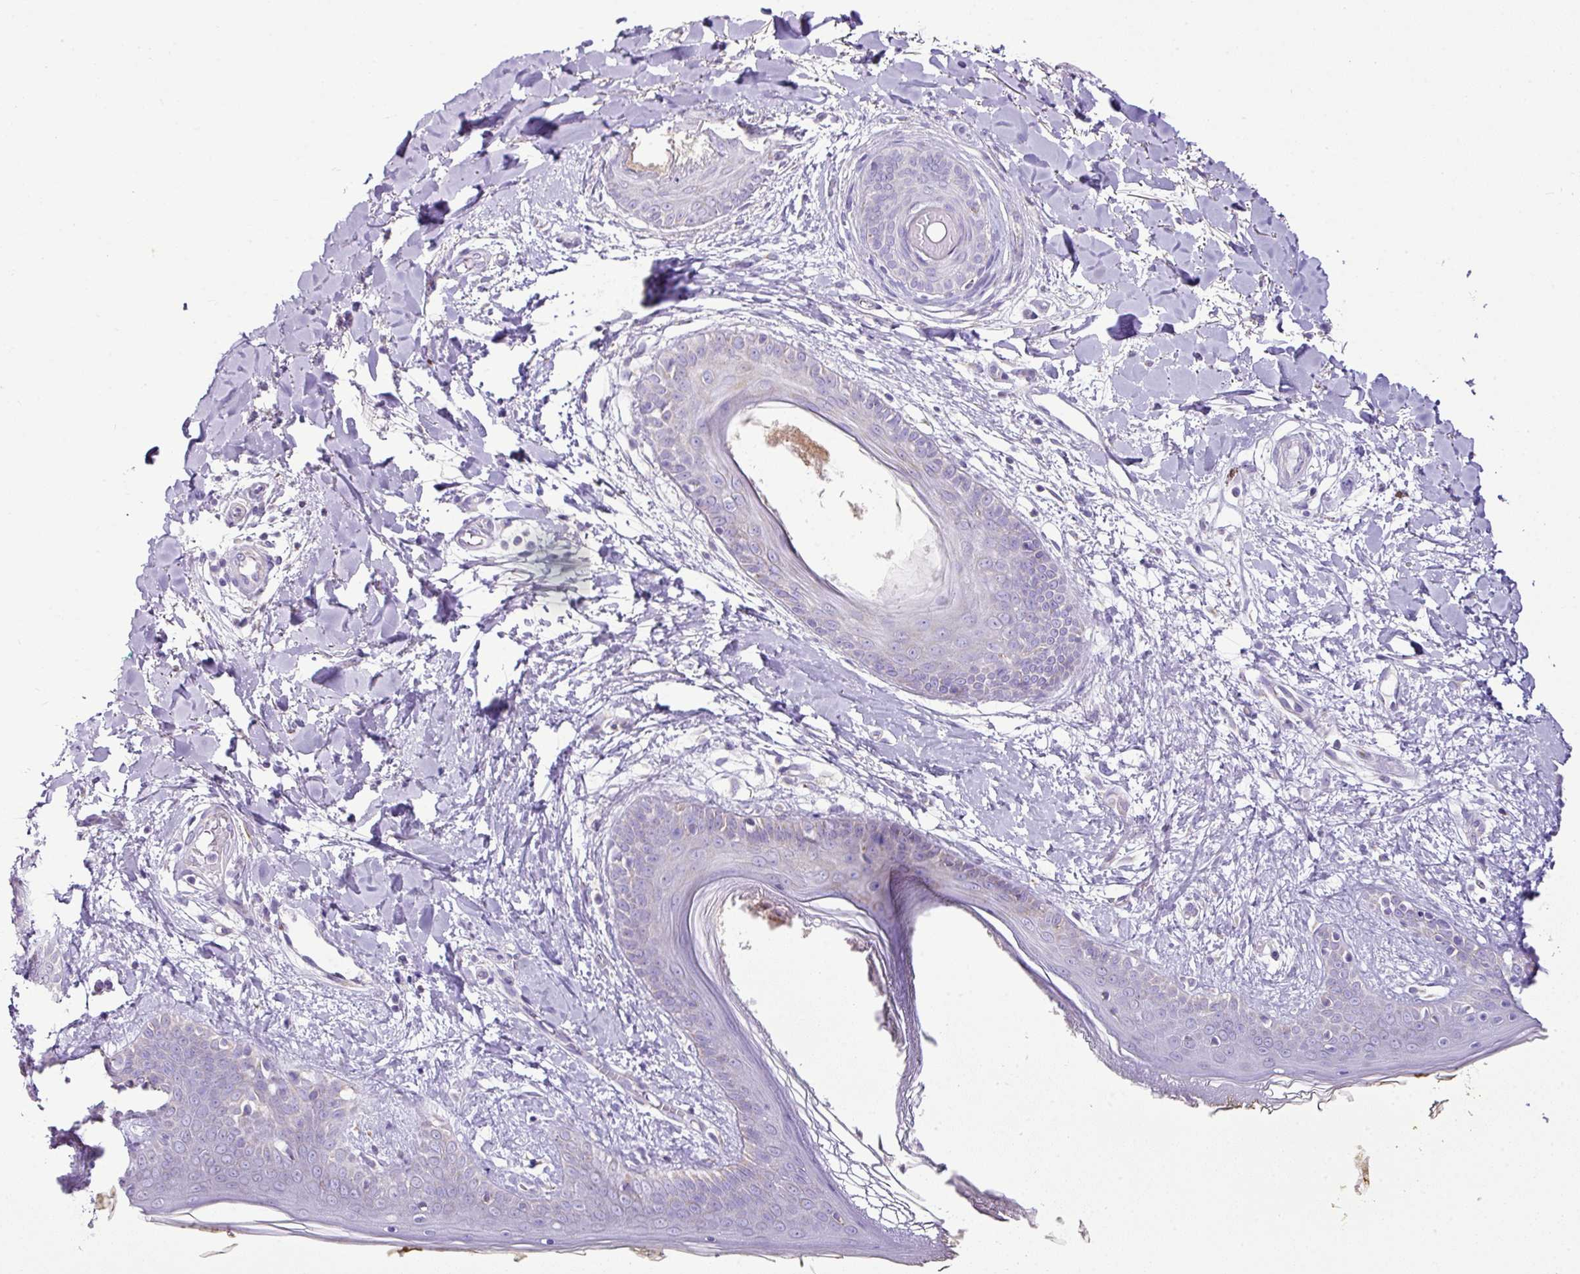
{"staining": {"intensity": "negative", "quantity": "none", "location": "none"}, "tissue": "skin", "cell_type": "Fibroblasts", "image_type": "normal", "snomed": [{"axis": "morphology", "description": "Normal tissue, NOS"}, {"axis": "topography", "description": "Skin"}], "caption": "Immunohistochemistry (IHC) image of benign skin stained for a protein (brown), which displays no staining in fibroblasts.", "gene": "PGAP4", "patient": {"sex": "female", "age": 34}}